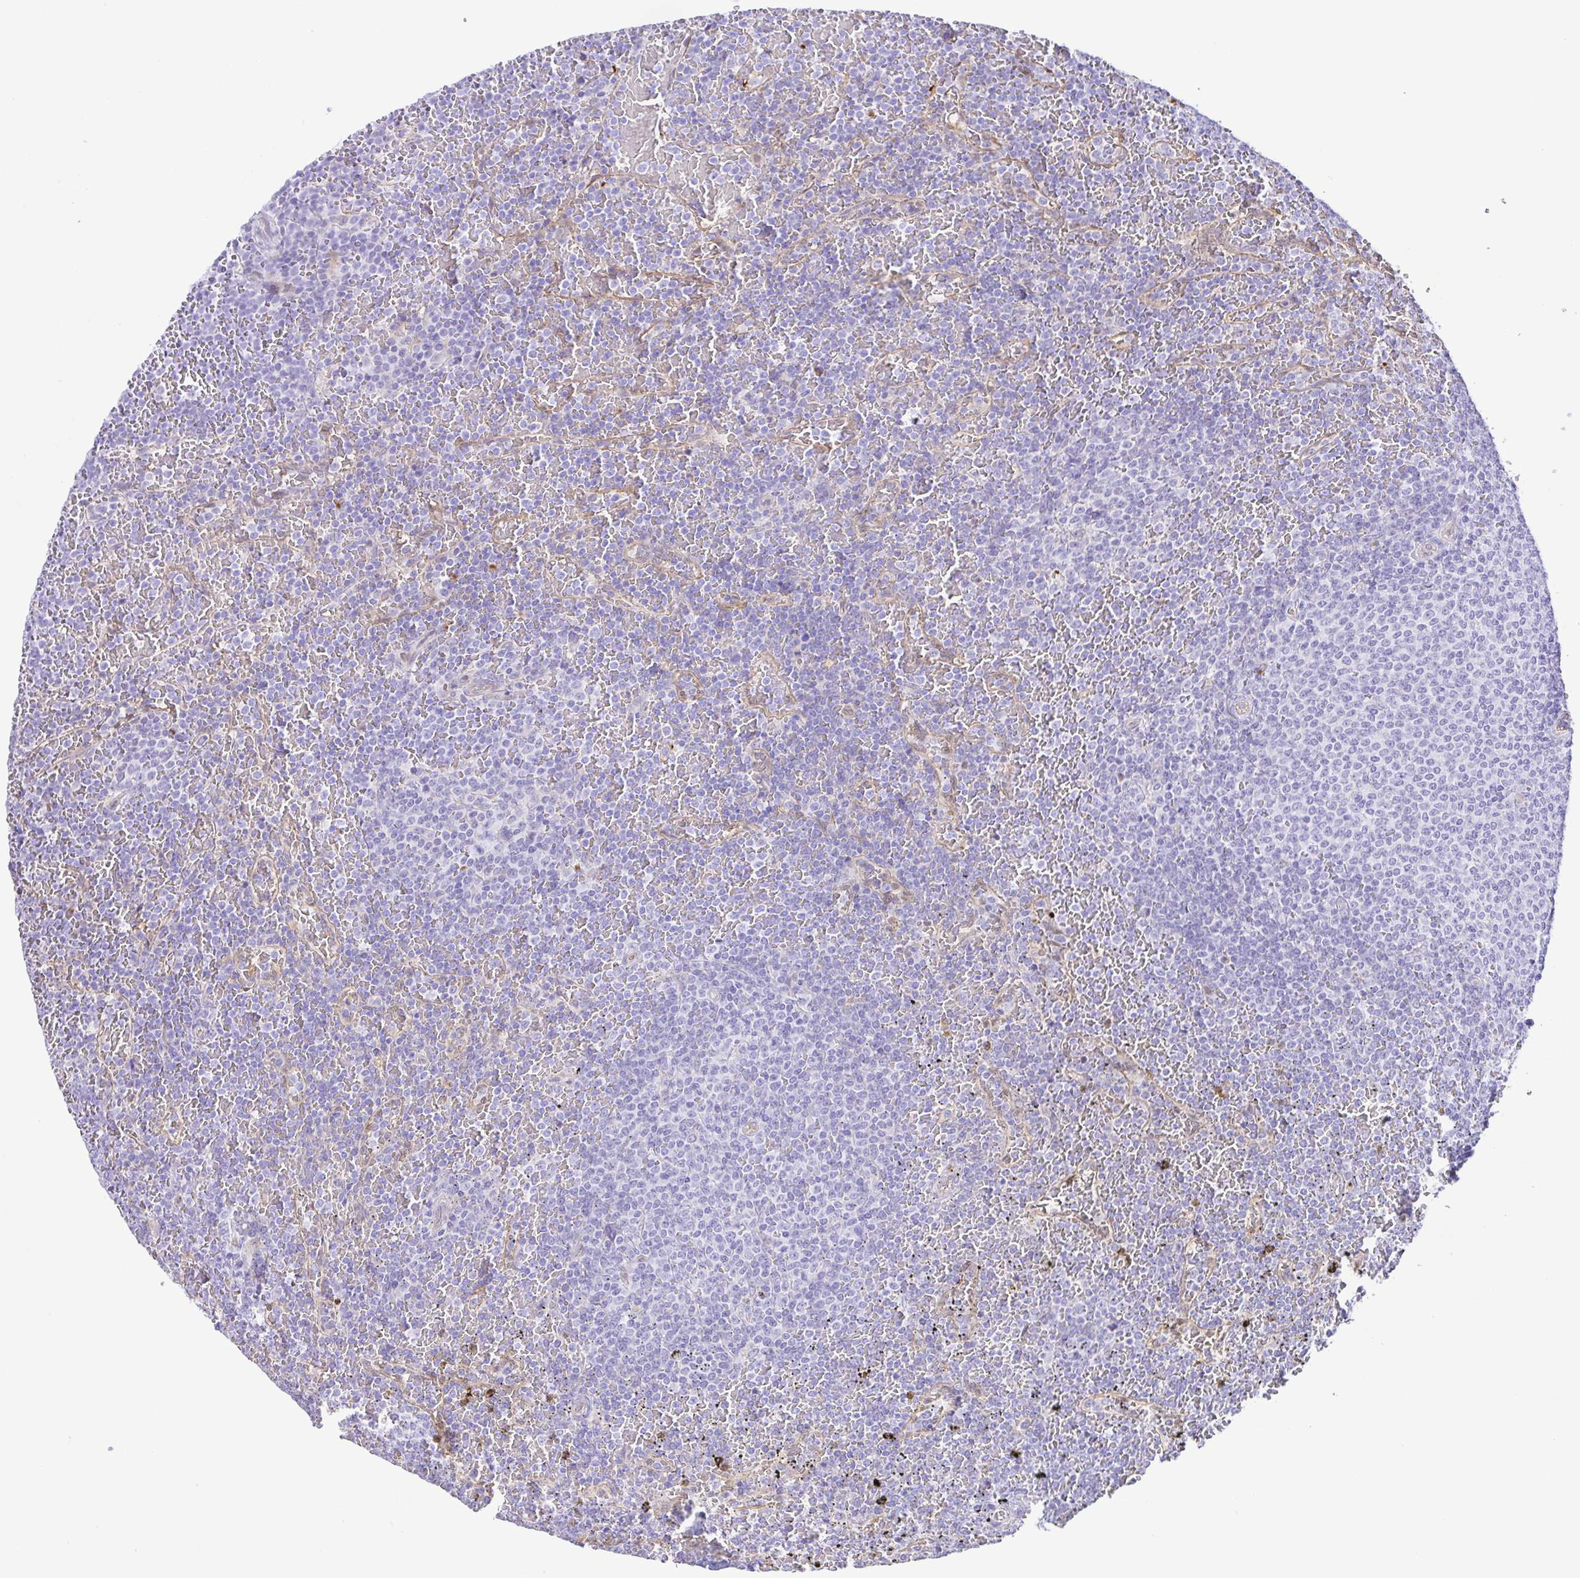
{"staining": {"intensity": "negative", "quantity": "none", "location": "none"}, "tissue": "lymphoma", "cell_type": "Tumor cells", "image_type": "cancer", "snomed": [{"axis": "morphology", "description": "Malignant lymphoma, non-Hodgkin's type, Low grade"}, {"axis": "topography", "description": "Spleen"}], "caption": "Tumor cells show no significant protein staining in lymphoma.", "gene": "GPR17", "patient": {"sex": "female", "age": 77}}